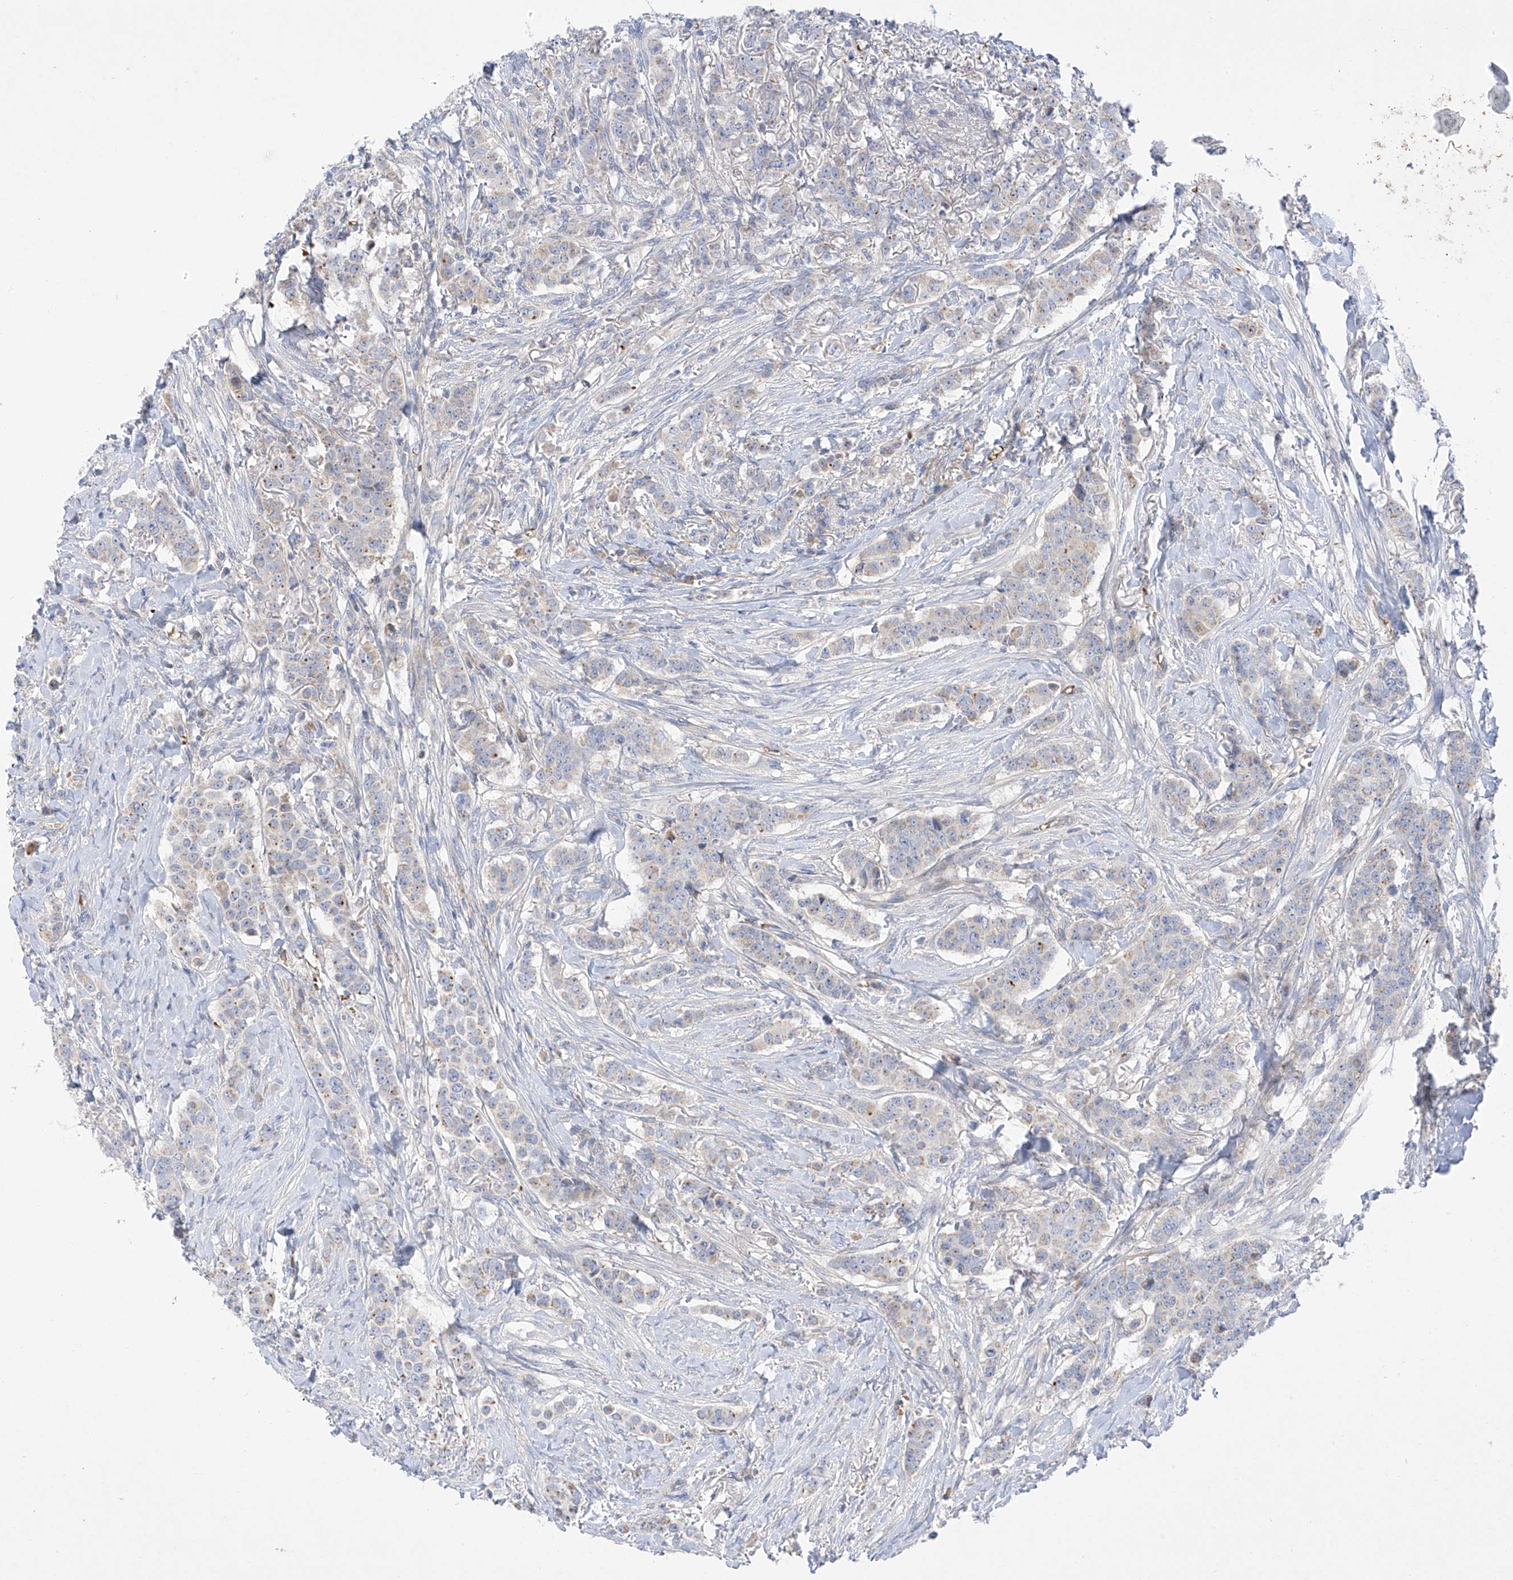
{"staining": {"intensity": "negative", "quantity": "none", "location": "none"}, "tissue": "breast cancer", "cell_type": "Tumor cells", "image_type": "cancer", "snomed": [{"axis": "morphology", "description": "Duct carcinoma"}, {"axis": "topography", "description": "Breast"}], "caption": "Immunohistochemistry (IHC) of human breast cancer (invasive ductal carcinoma) reveals no expression in tumor cells.", "gene": "METTL18", "patient": {"sex": "female", "age": 40}}